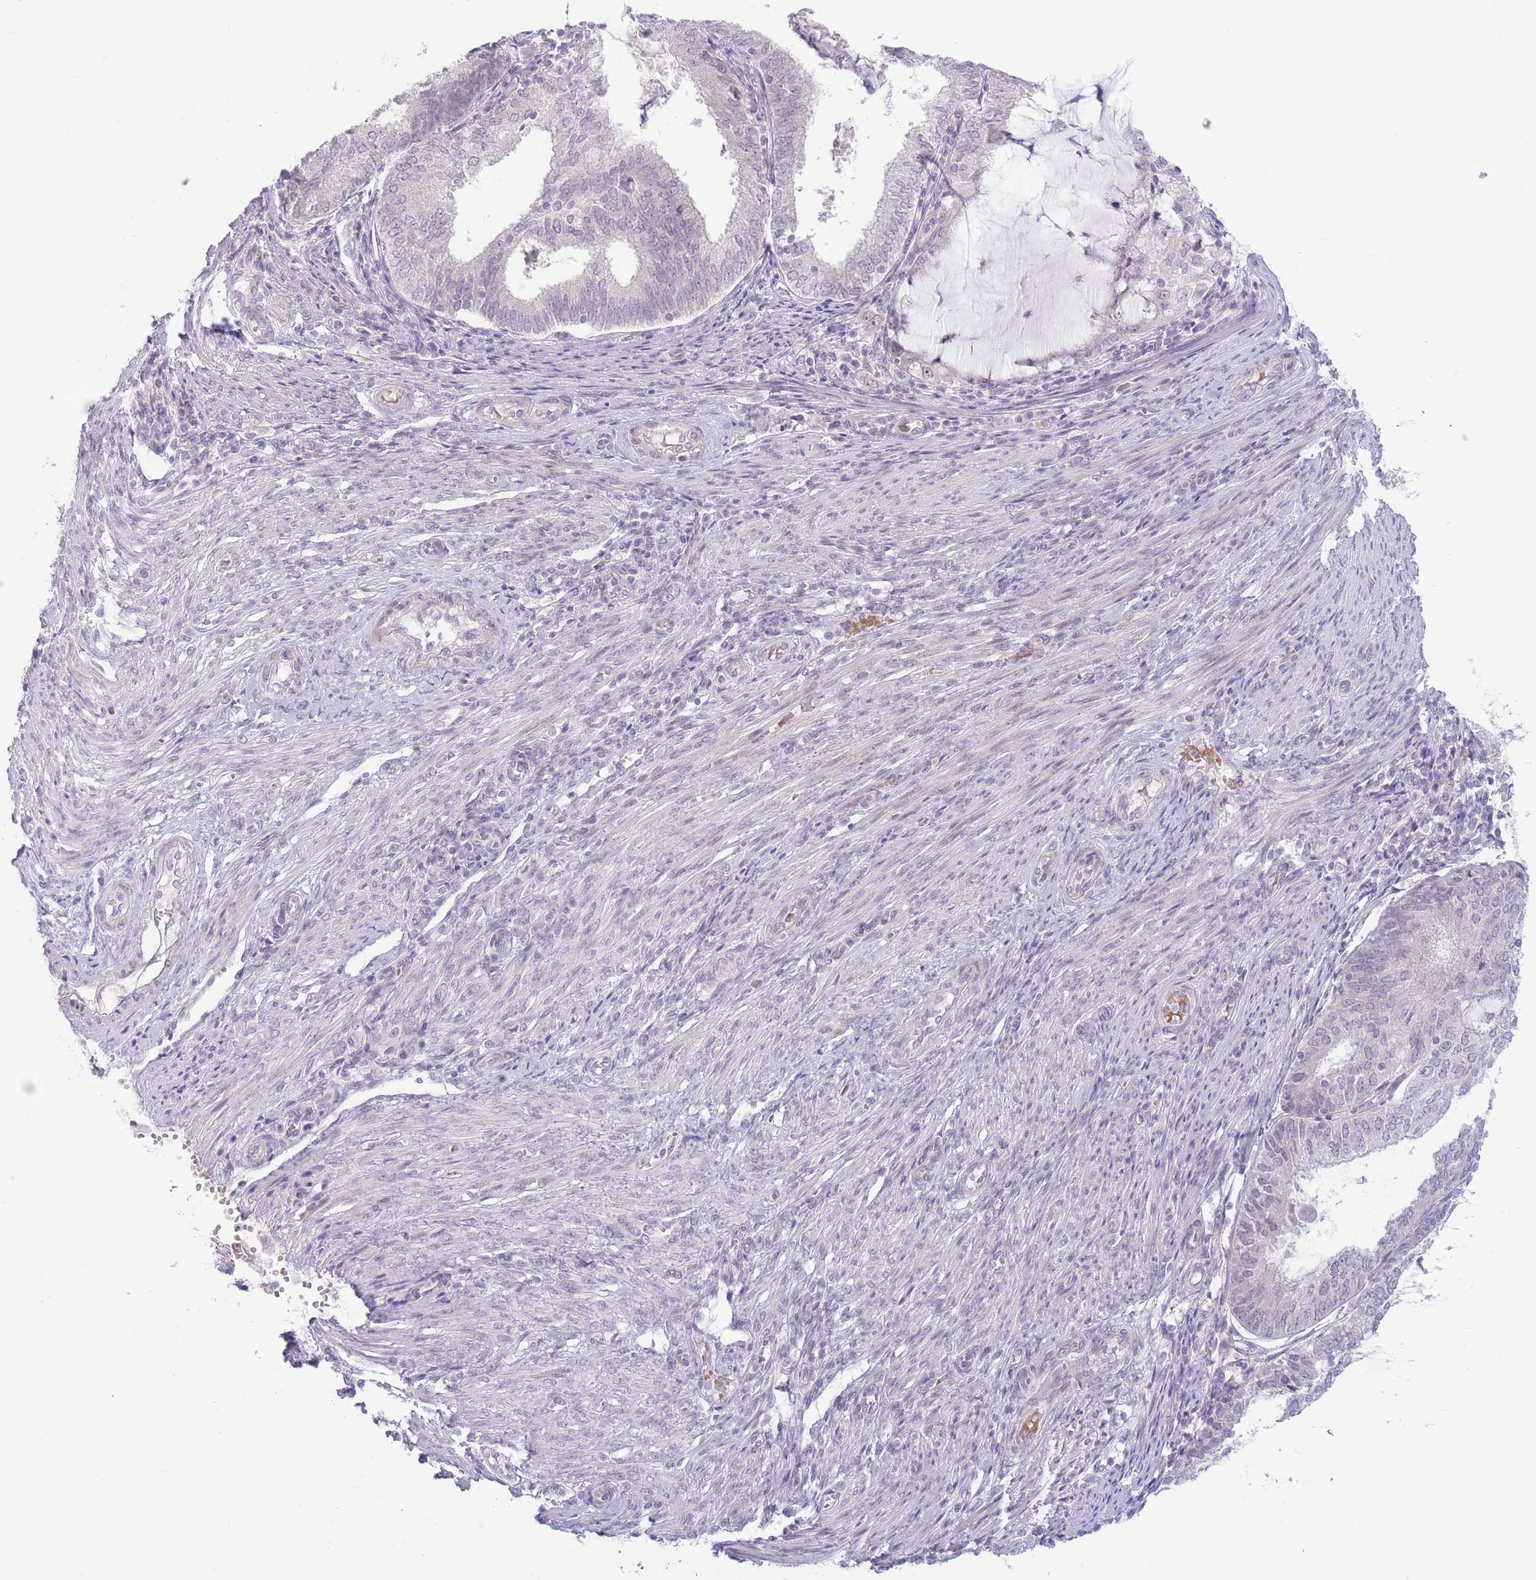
{"staining": {"intensity": "negative", "quantity": "none", "location": "none"}, "tissue": "endometrial cancer", "cell_type": "Tumor cells", "image_type": "cancer", "snomed": [{"axis": "morphology", "description": "Adenocarcinoma, NOS"}, {"axis": "topography", "description": "Endometrium"}], "caption": "A high-resolution photomicrograph shows immunohistochemistry staining of endometrial adenocarcinoma, which displays no significant staining in tumor cells. (Brightfield microscopy of DAB (3,3'-diaminobenzidine) immunohistochemistry at high magnification).", "gene": "FBXO46", "patient": {"sex": "female", "age": 81}}